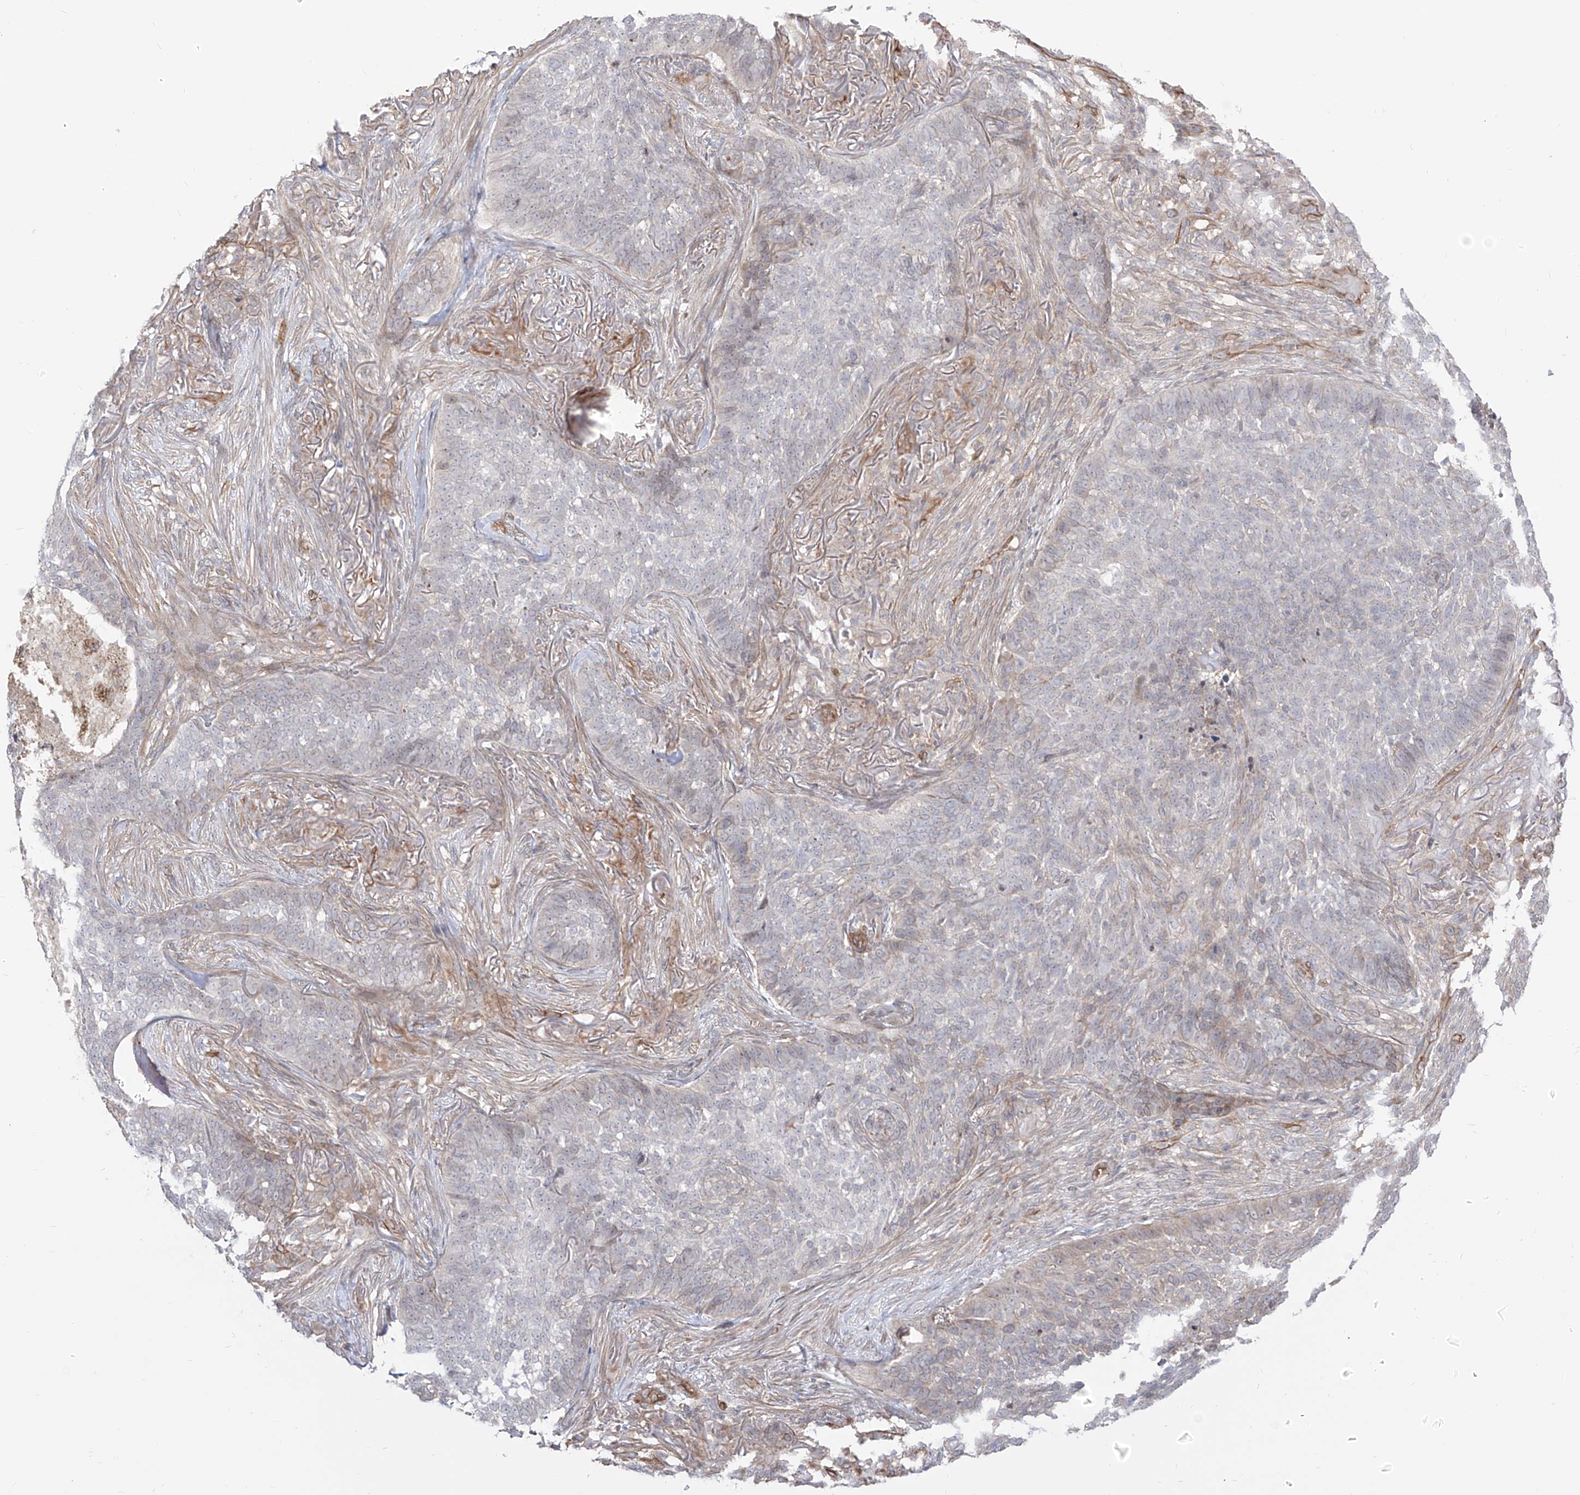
{"staining": {"intensity": "negative", "quantity": "none", "location": "none"}, "tissue": "skin cancer", "cell_type": "Tumor cells", "image_type": "cancer", "snomed": [{"axis": "morphology", "description": "Basal cell carcinoma"}, {"axis": "topography", "description": "Skin"}], "caption": "Tumor cells show no significant staining in skin basal cell carcinoma.", "gene": "ZNF180", "patient": {"sex": "male", "age": 85}}